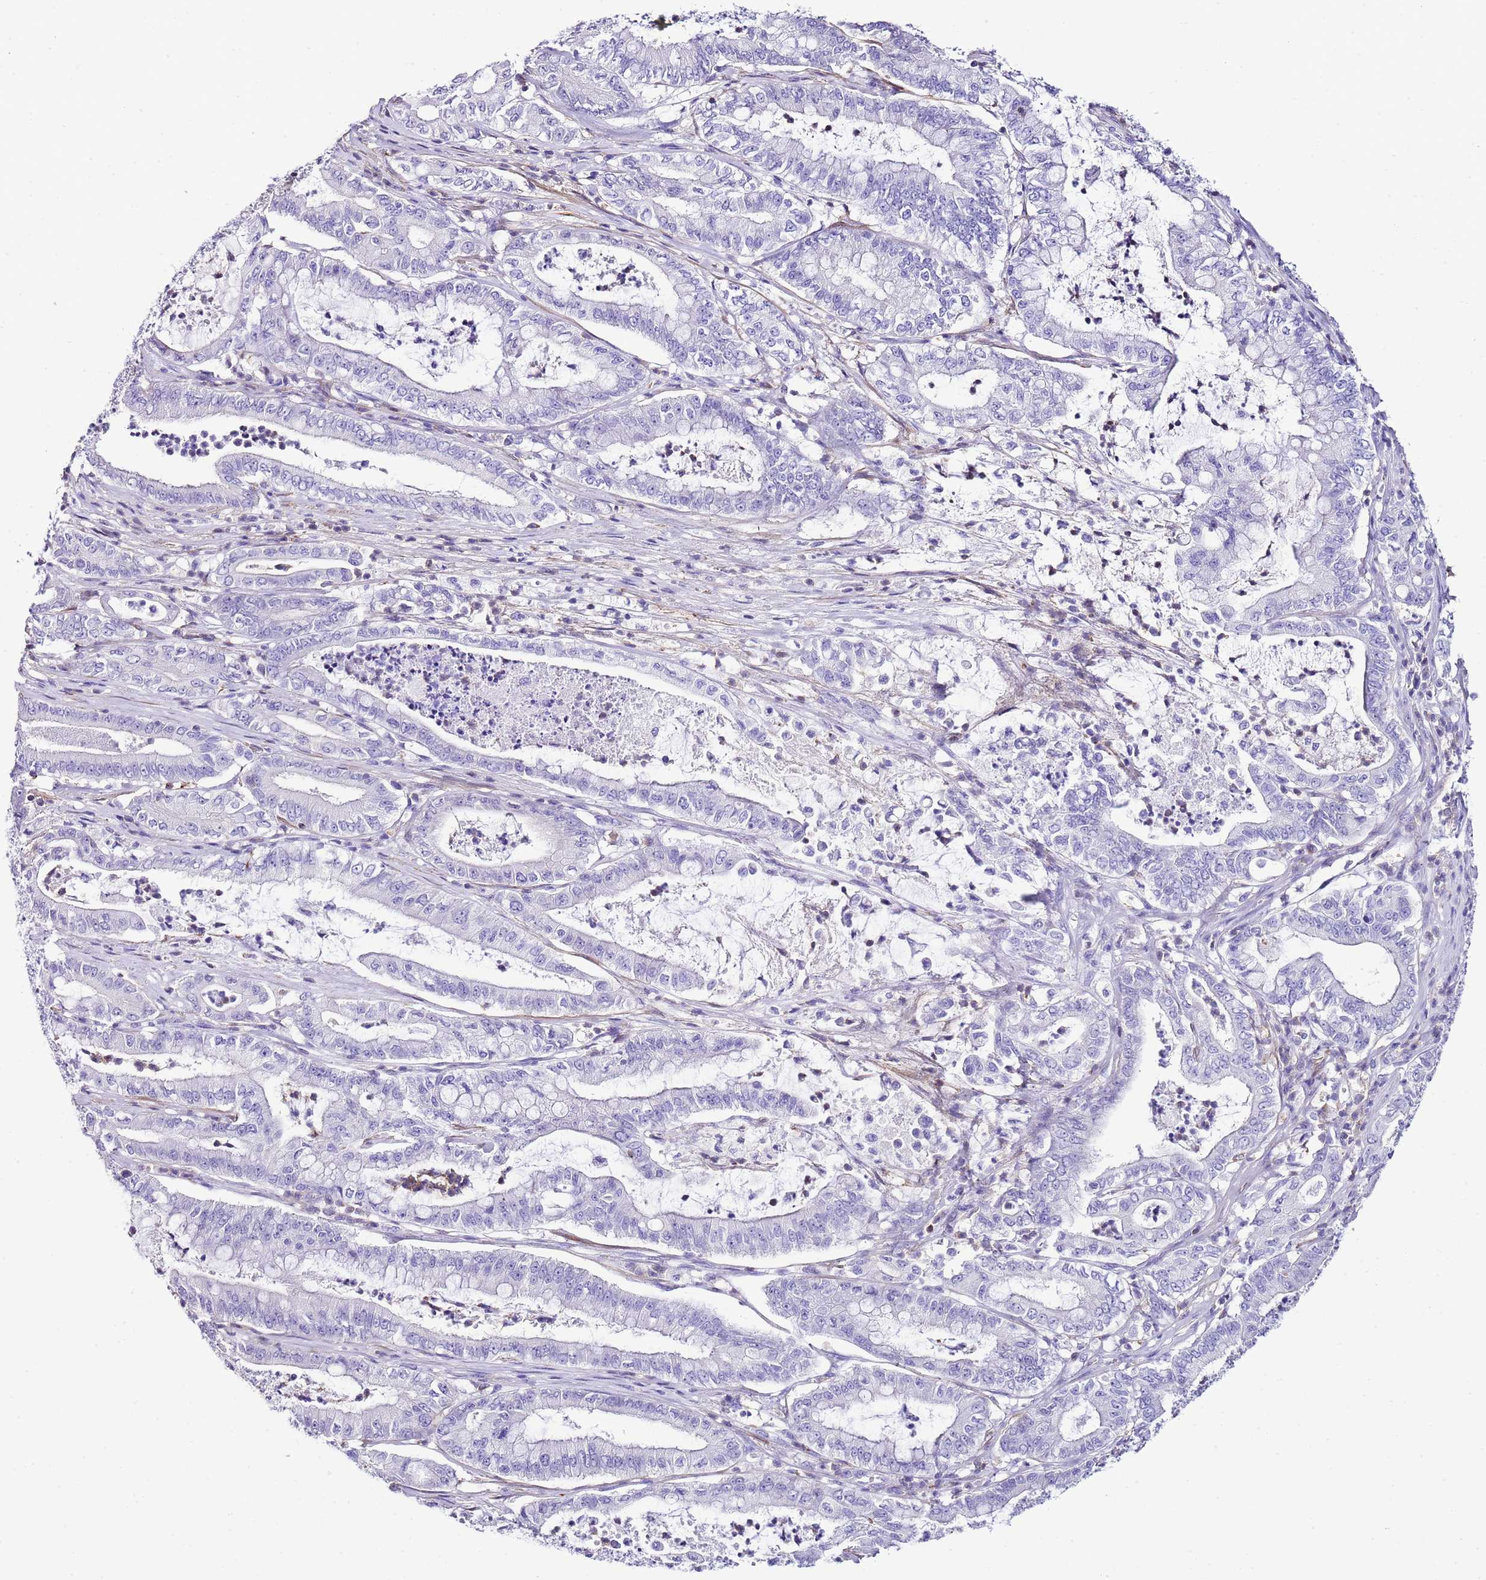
{"staining": {"intensity": "negative", "quantity": "none", "location": "none"}, "tissue": "pancreatic cancer", "cell_type": "Tumor cells", "image_type": "cancer", "snomed": [{"axis": "morphology", "description": "Adenocarcinoma, NOS"}, {"axis": "topography", "description": "Pancreas"}], "caption": "DAB (3,3'-diaminobenzidine) immunohistochemical staining of human pancreatic cancer shows no significant positivity in tumor cells. Nuclei are stained in blue.", "gene": "CNN2", "patient": {"sex": "male", "age": 71}}